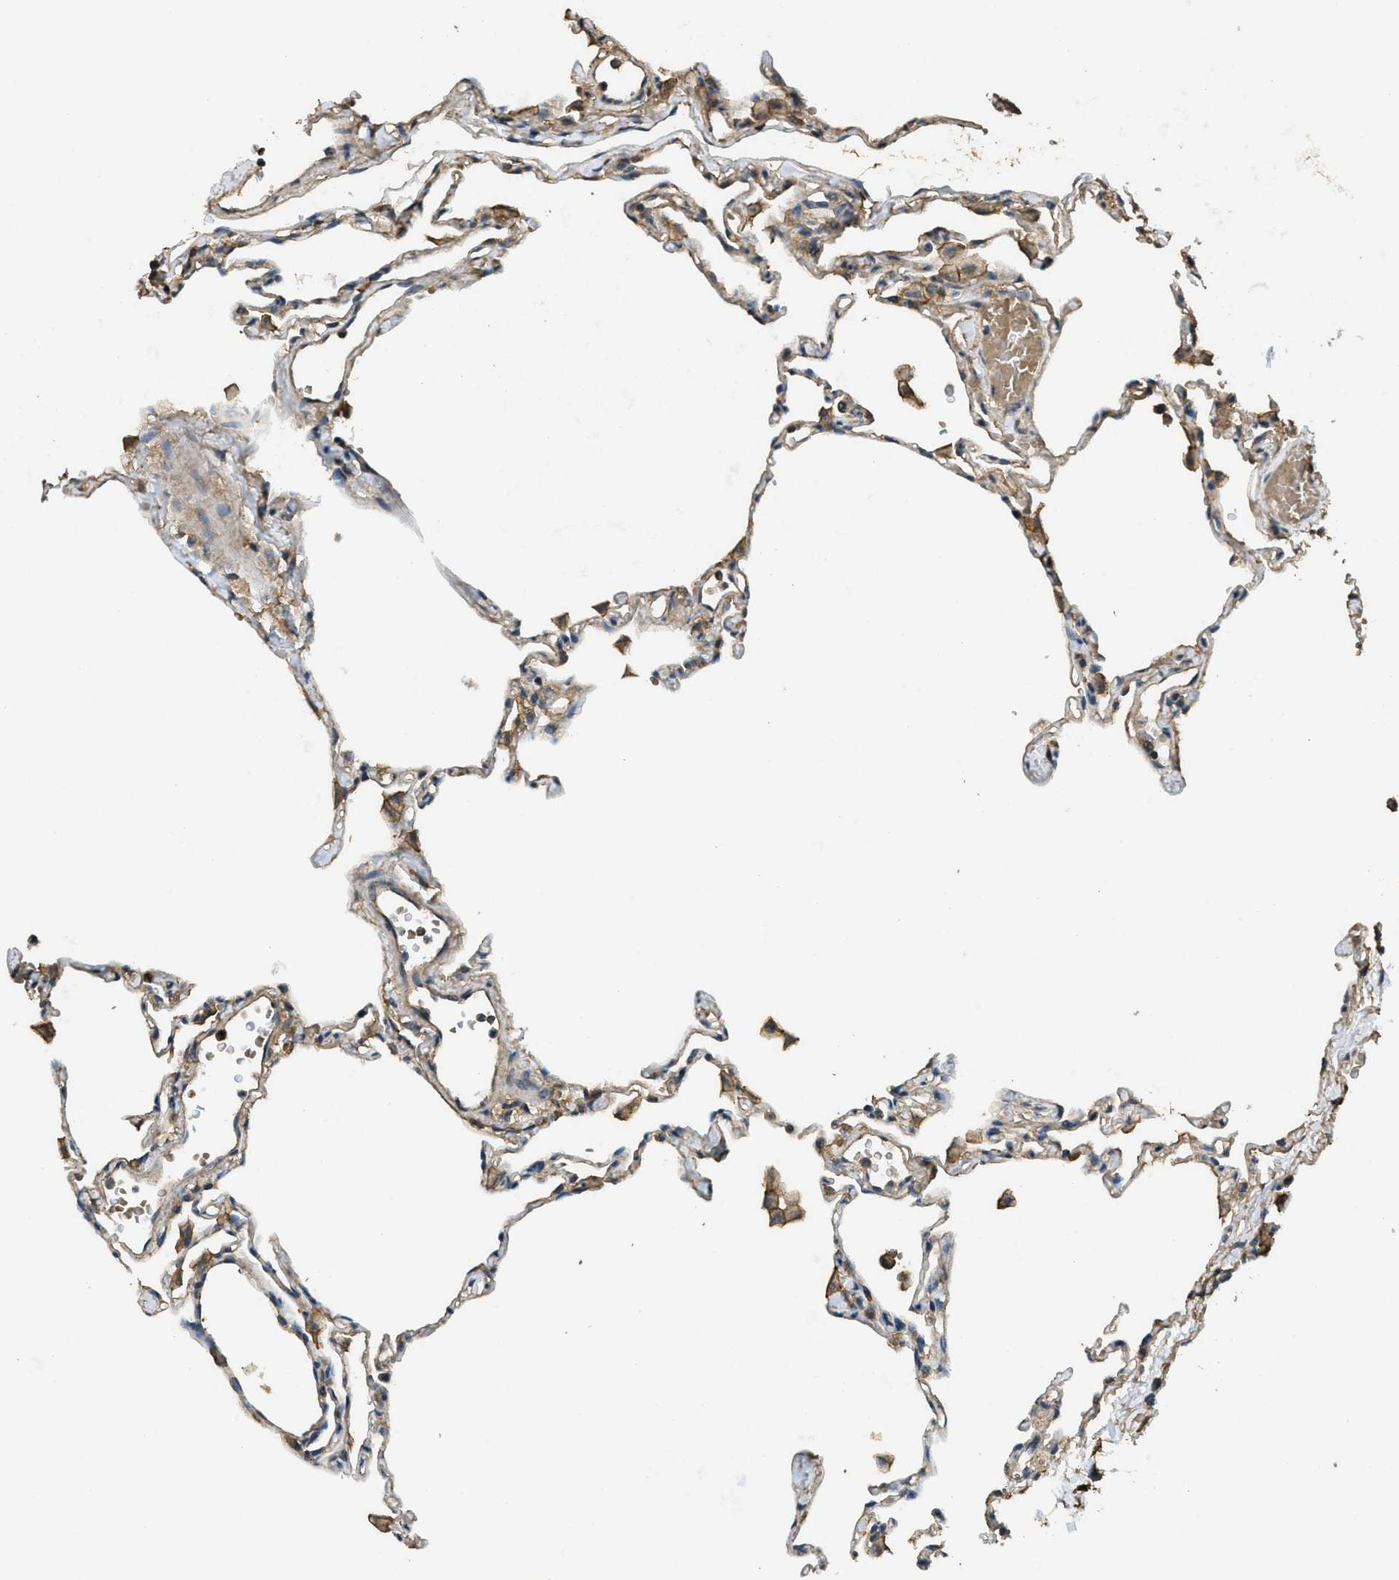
{"staining": {"intensity": "moderate", "quantity": "<25%", "location": "cytoplasmic/membranous"}, "tissue": "lung", "cell_type": "Alveolar cells", "image_type": "normal", "snomed": [{"axis": "morphology", "description": "Normal tissue, NOS"}, {"axis": "topography", "description": "Lung"}], "caption": "Benign lung displays moderate cytoplasmic/membranous staining in about <25% of alveolar cells The staining is performed using DAB brown chromogen to label protein expression. The nuclei are counter-stained blue using hematoxylin..", "gene": "CD276", "patient": {"sex": "female", "age": 49}}